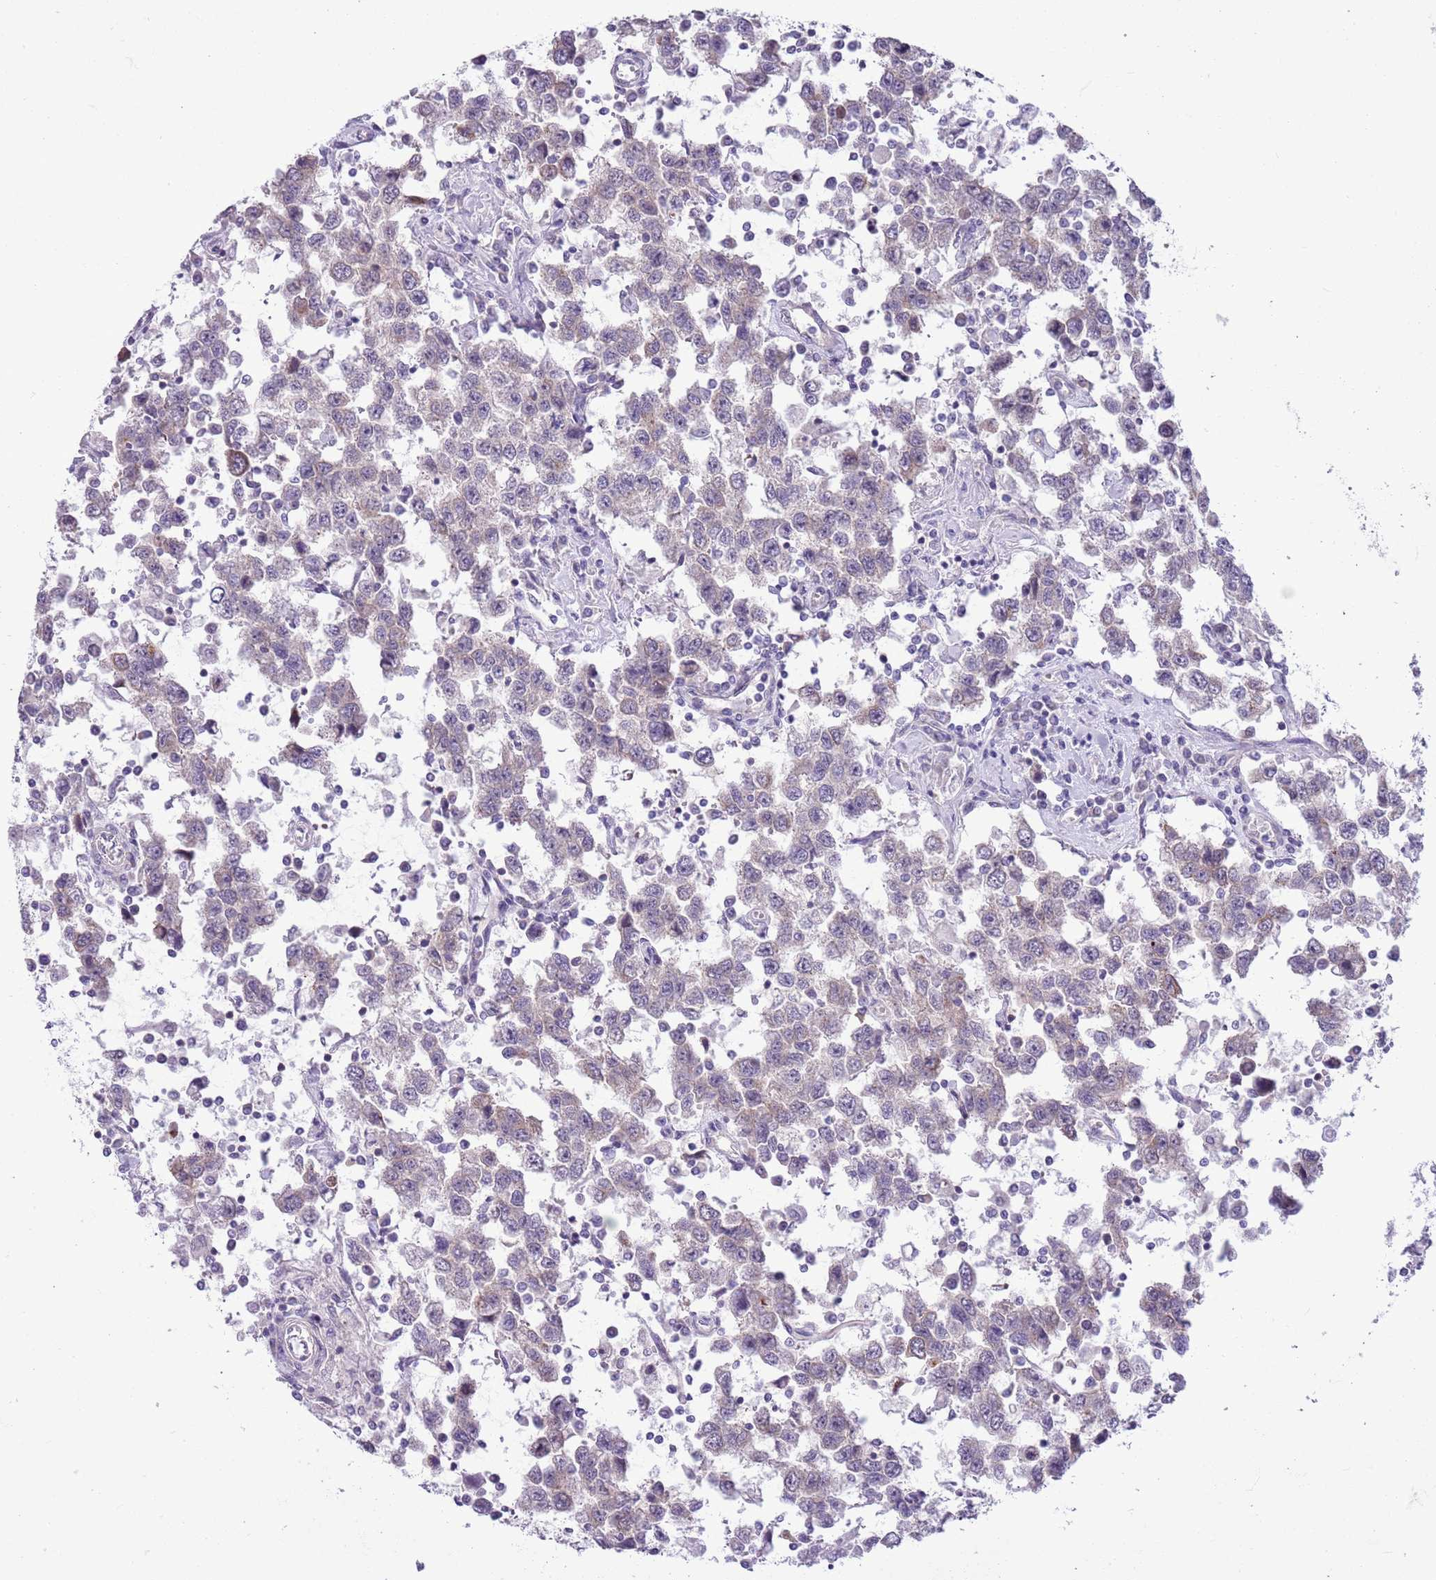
{"staining": {"intensity": "negative", "quantity": "none", "location": "none"}, "tissue": "testis cancer", "cell_type": "Tumor cells", "image_type": "cancer", "snomed": [{"axis": "morphology", "description": "Seminoma, NOS"}, {"axis": "topography", "description": "Testis"}], "caption": "Tumor cells are negative for protein expression in human seminoma (testis).", "gene": "PARP8", "patient": {"sex": "male", "age": 41}}